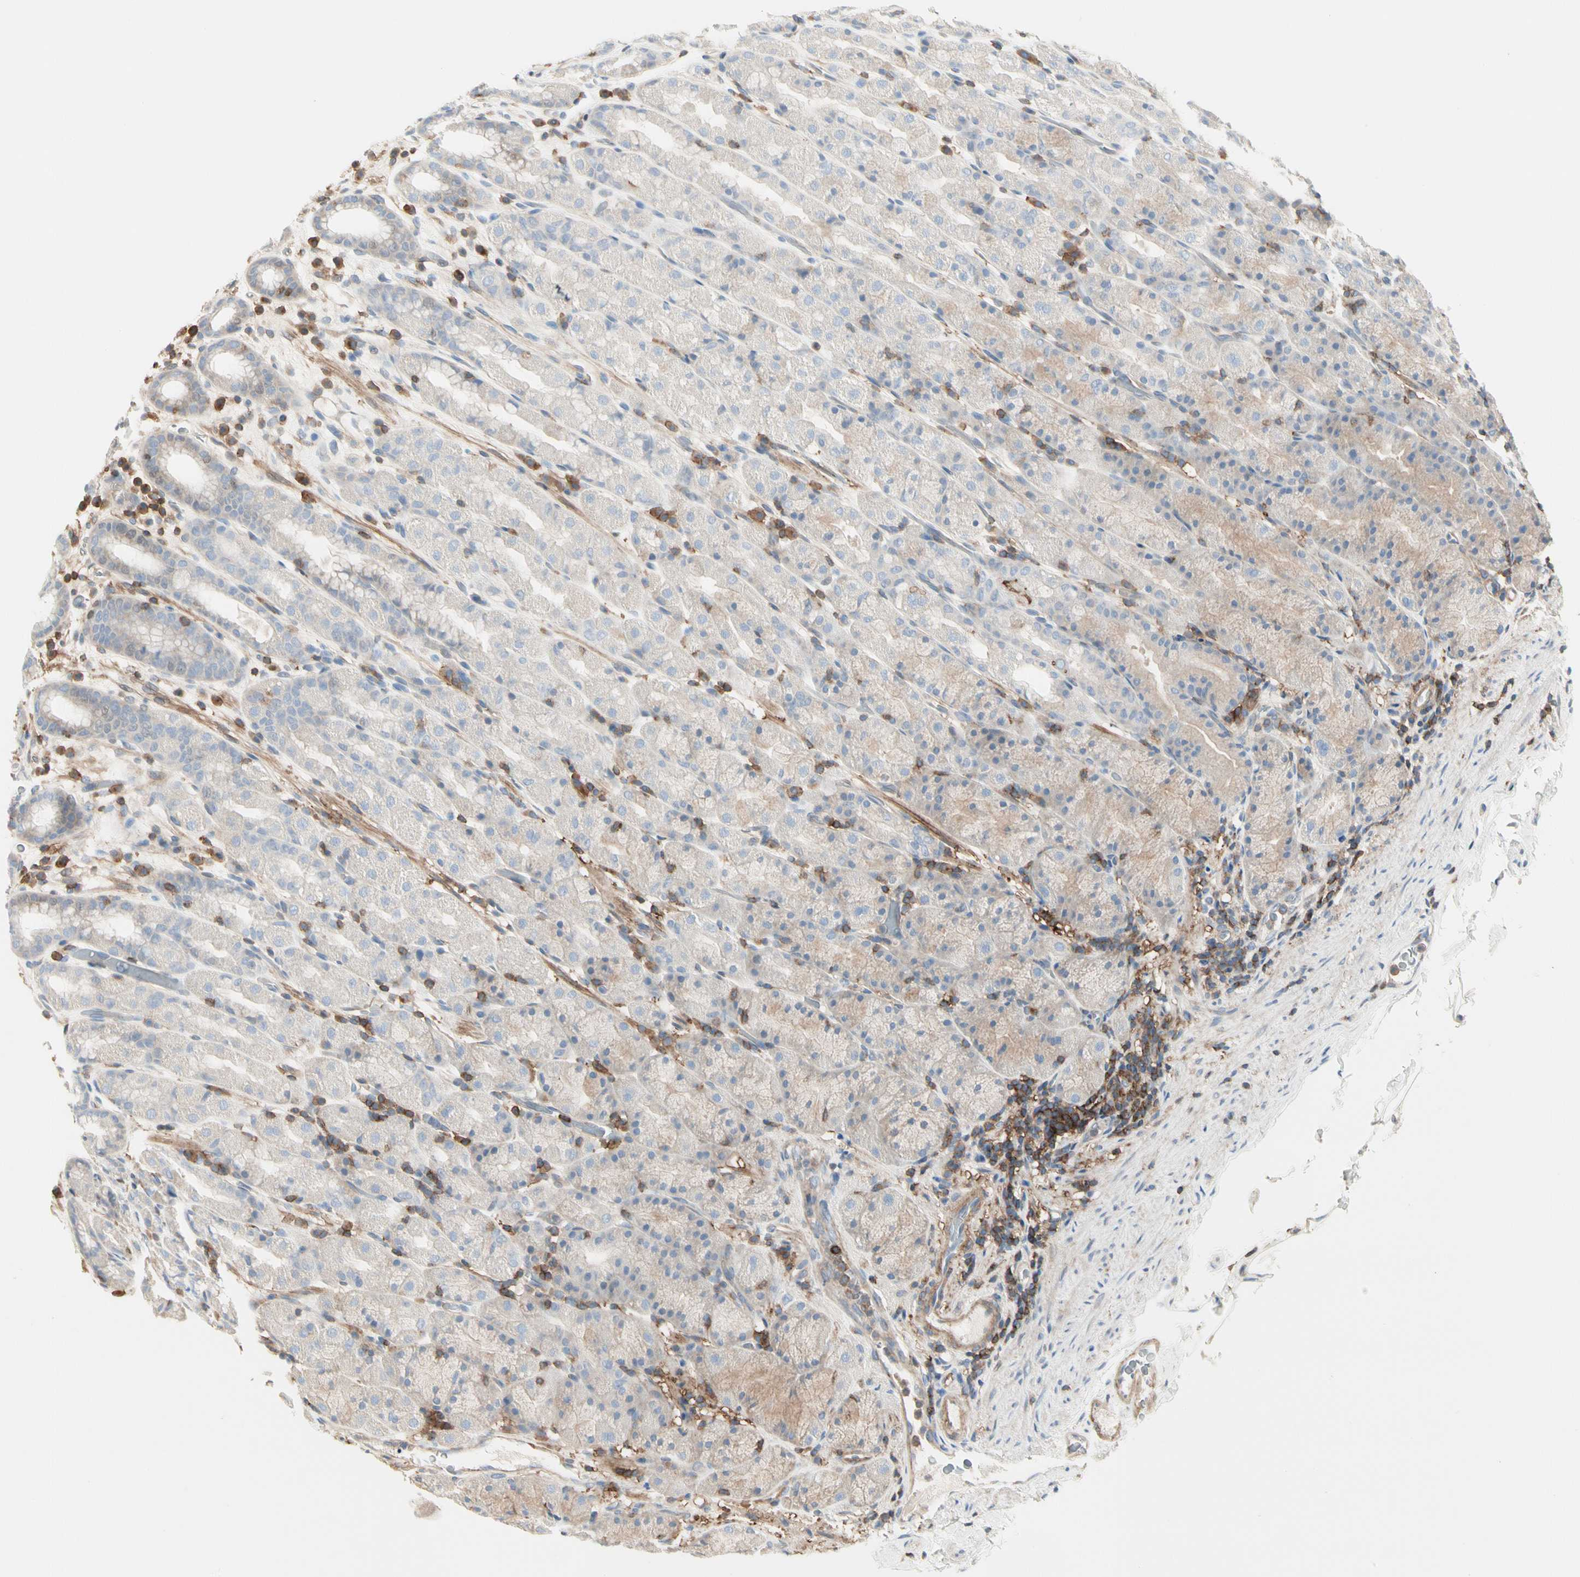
{"staining": {"intensity": "moderate", "quantity": "25%-75%", "location": "cytoplasmic/membranous"}, "tissue": "stomach", "cell_type": "Glandular cells", "image_type": "normal", "snomed": [{"axis": "morphology", "description": "Normal tissue, NOS"}, {"axis": "topography", "description": "Stomach, upper"}], "caption": "Immunohistochemistry micrograph of normal stomach: stomach stained using immunohistochemistry (IHC) exhibits medium levels of moderate protein expression localized specifically in the cytoplasmic/membranous of glandular cells, appearing as a cytoplasmic/membranous brown color.", "gene": "CLEC2B", "patient": {"sex": "male", "age": 68}}